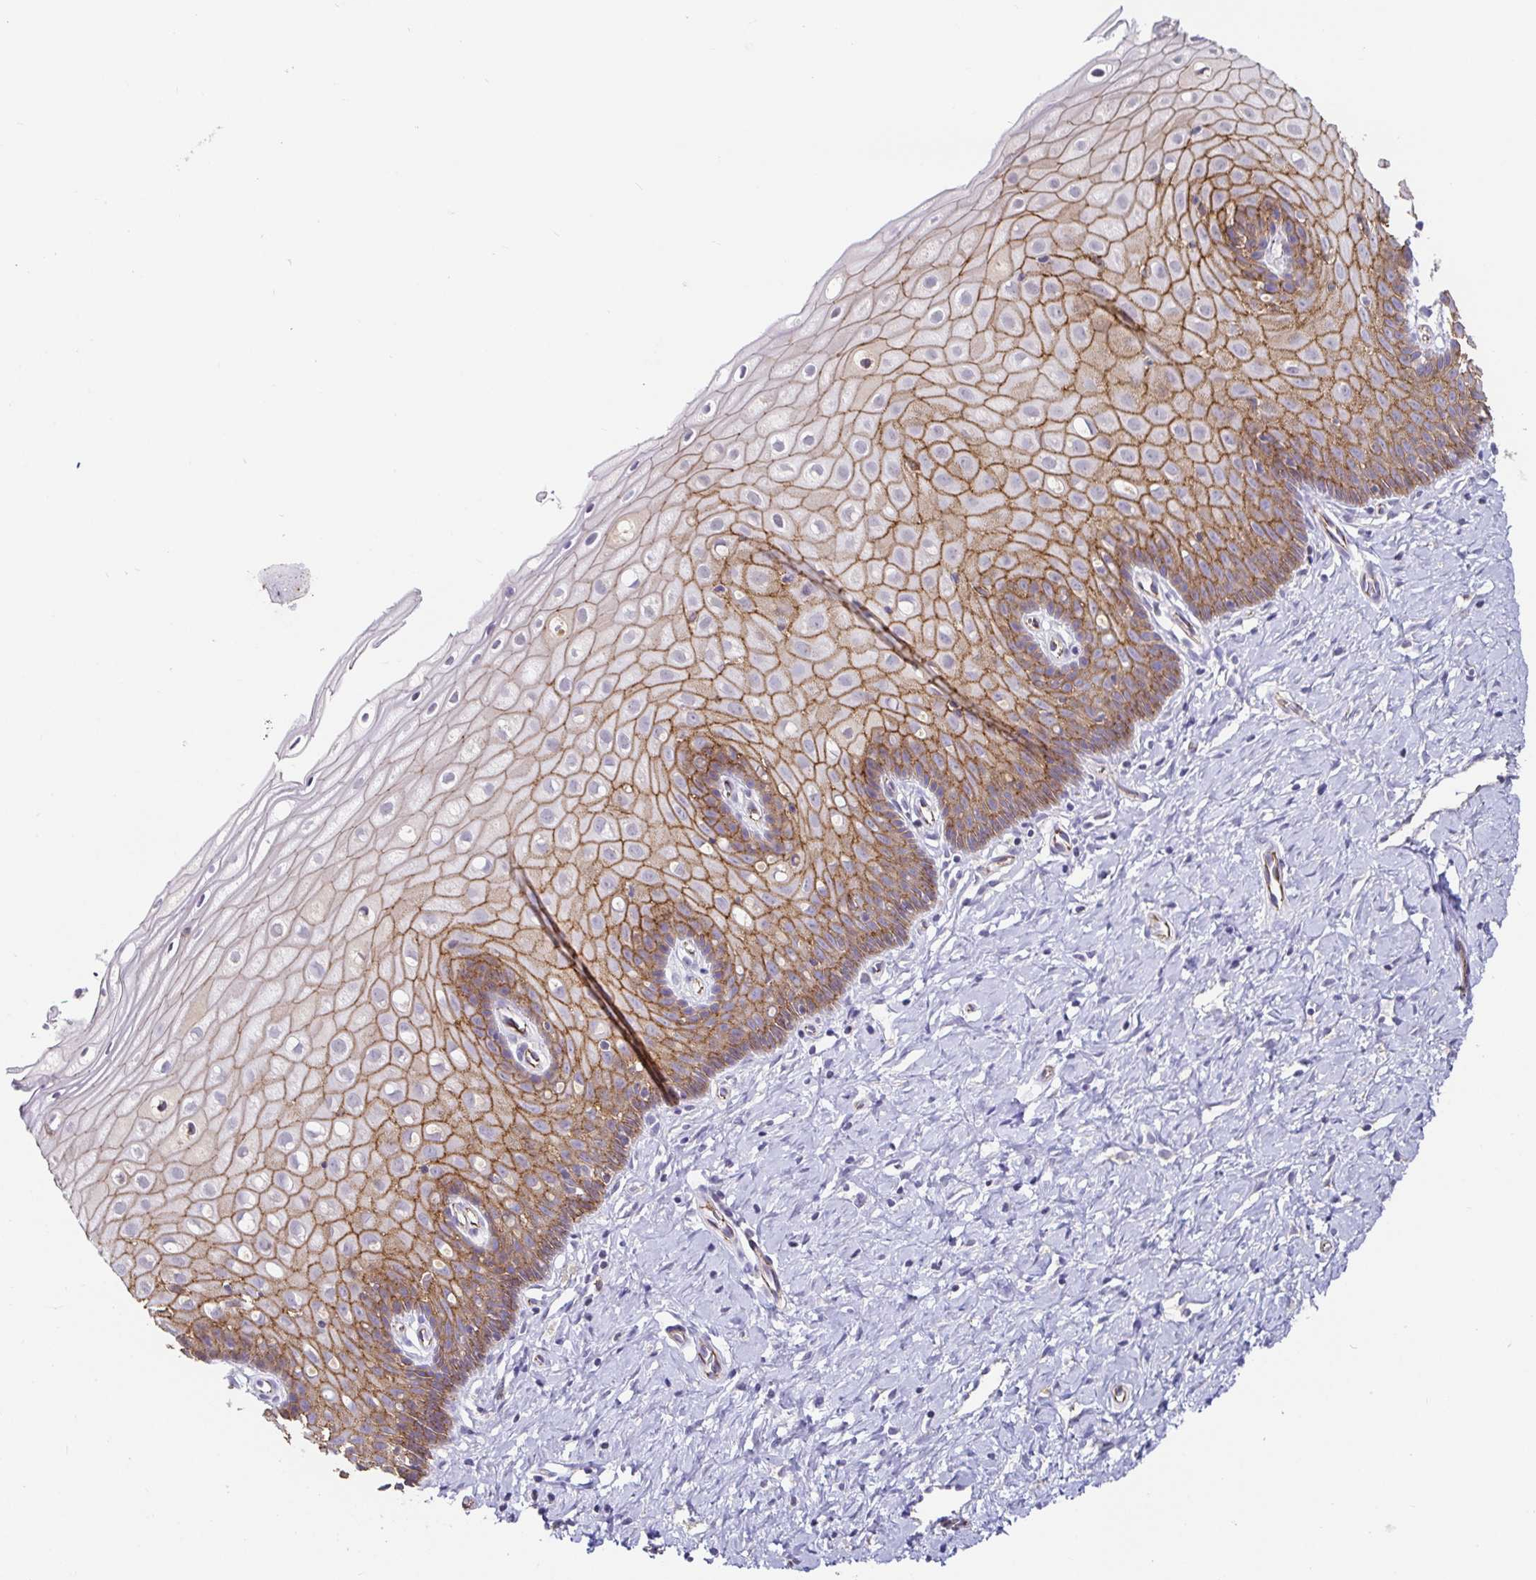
{"staining": {"intensity": "weak", "quantity": "25%-75%", "location": "cytoplasmic/membranous"}, "tissue": "cervix", "cell_type": "Glandular cells", "image_type": "normal", "snomed": [{"axis": "morphology", "description": "Normal tissue, NOS"}, {"axis": "topography", "description": "Cervix"}], "caption": "DAB immunohistochemical staining of unremarkable cervix reveals weak cytoplasmic/membranous protein expression in about 25%-75% of glandular cells.", "gene": "PIWIL3", "patient": {"sex": "female", "age": 37}}